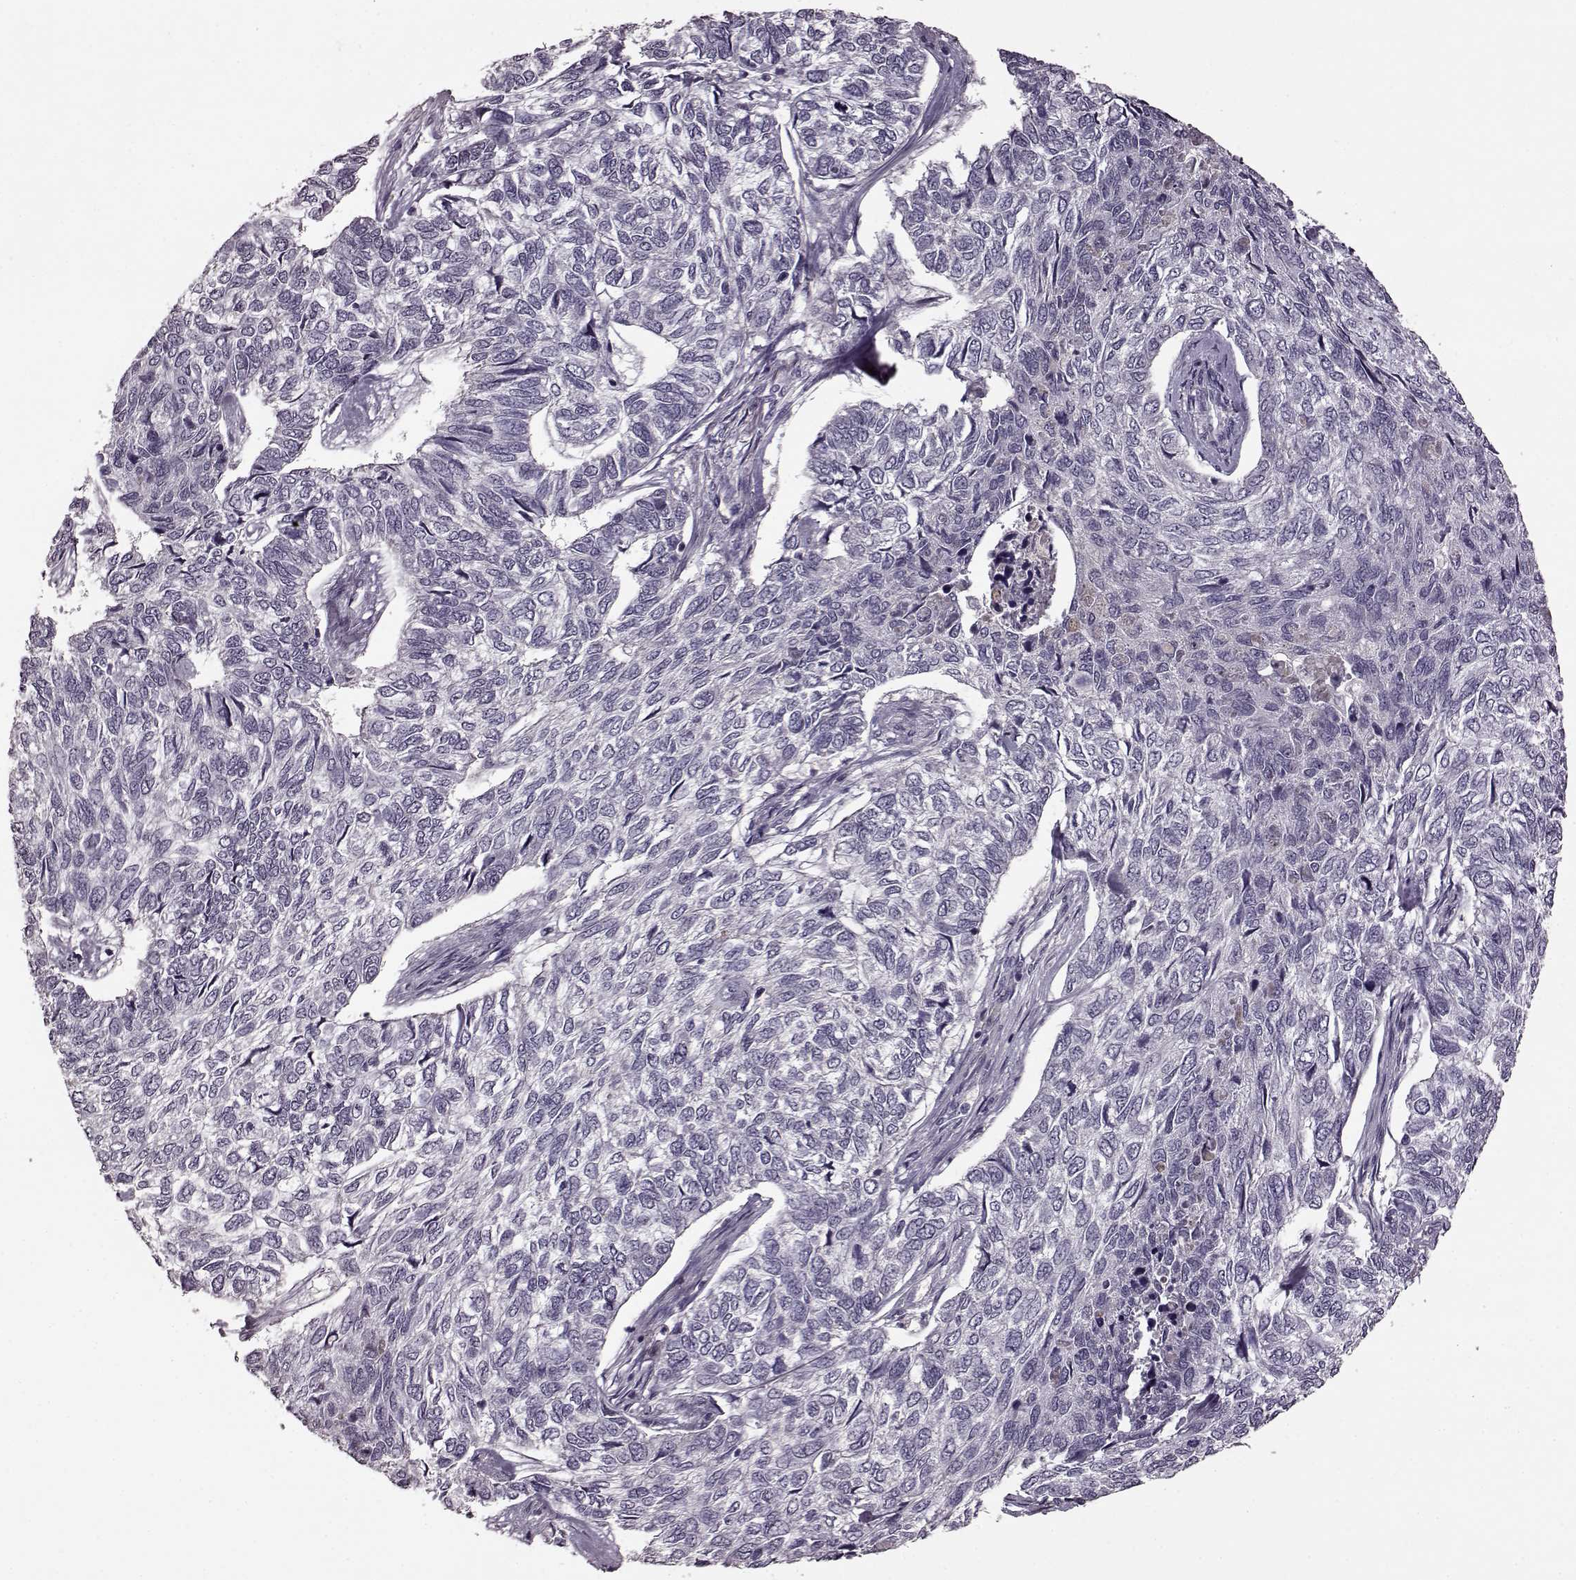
{"staining": {"intensity": "negative", "quantity": "none", "location": "none"}, "tissue": "skin cancer", "cell_type": "Tumor cells", "image_type": "cancer", "snomed": [{"axis": "morphology", "description": "Basal cell carcinoma"}, {"axis": "topography", "description": "Skin"}], "caption": "A histopathology image of human basal cell carcinoma (skin) is negative for staining in tumor cells.", "gene": "CNGA3", "patient": {"sex": "female", "age": 65}}